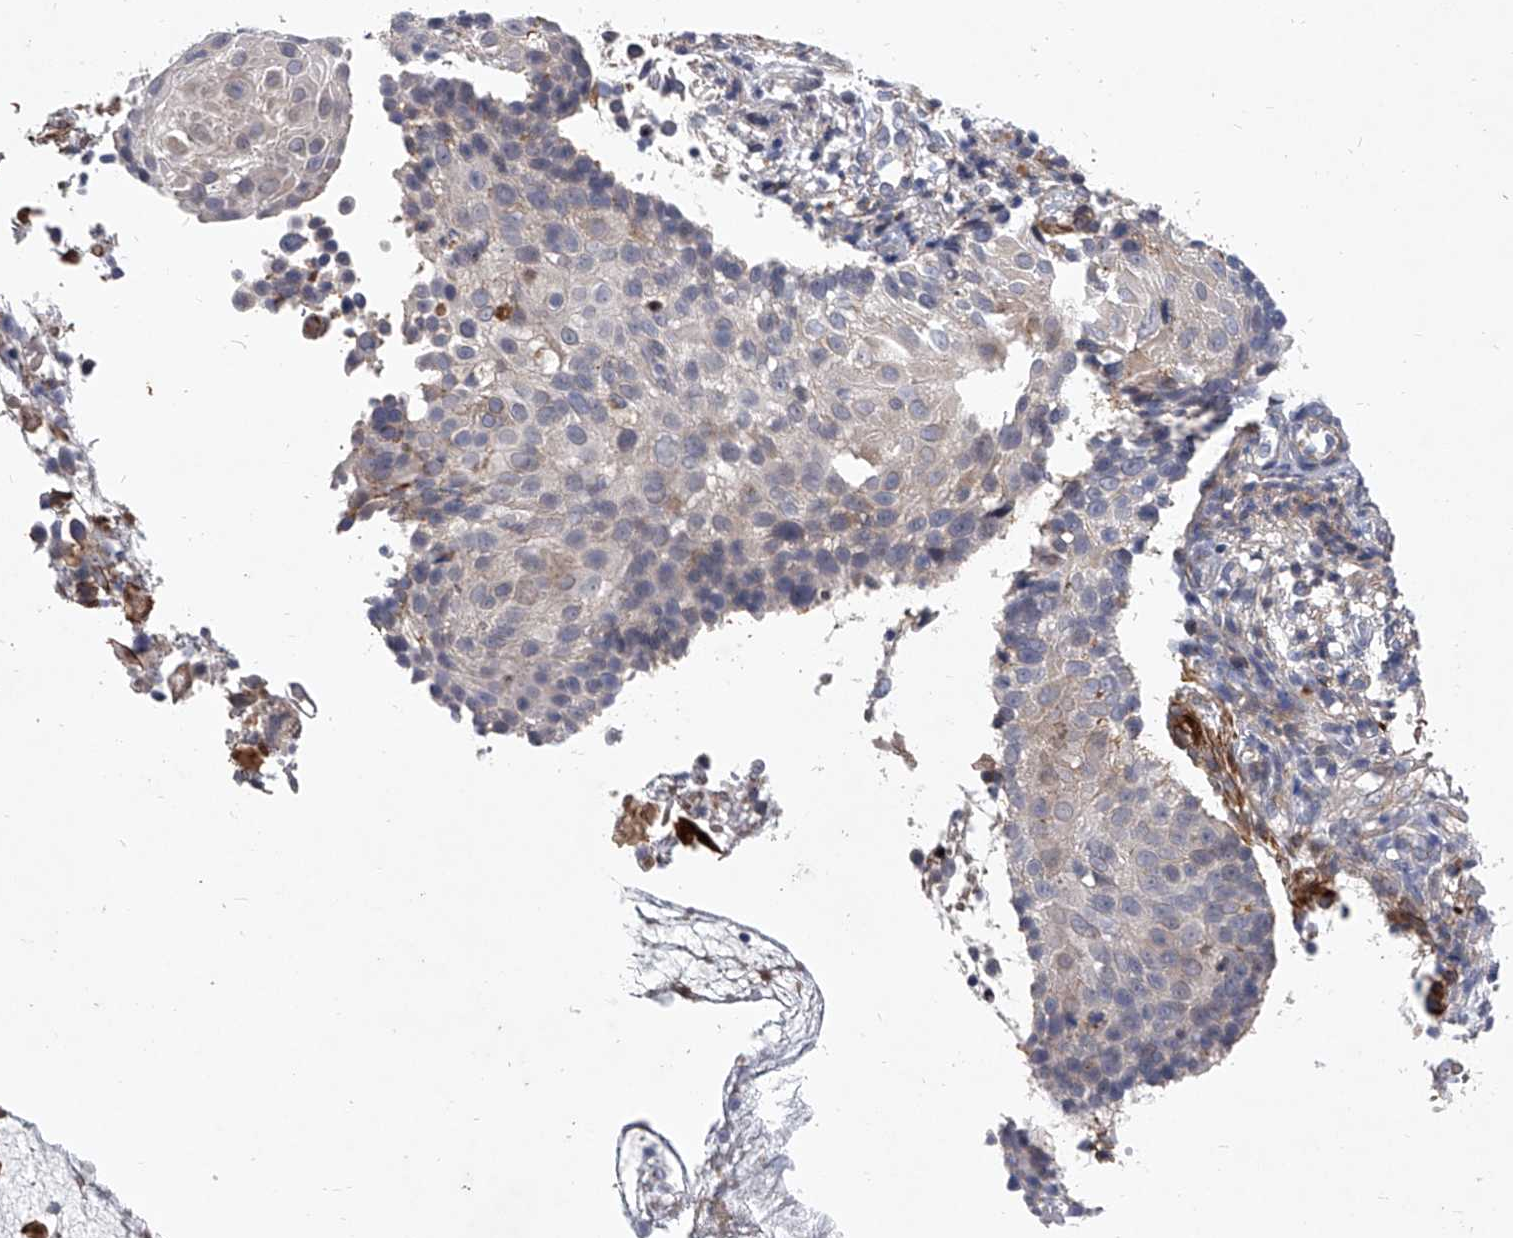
{"staining": {"intensity": "negative", "quantity": "none", "location": "none"}, "tissue": "cervical cancer", "cell_type": "Tumor cells", "image_type": "cancer", "snomed": [{"axis": "morphology", "description": "Squamous cell carcinoma, NOS"}, {"axis": "topography", "description": "Cervix"}], "caption": "Tumor cells show no significant positivity in cervical cancer (squamous cell carcinoma).", "gene": "MINDY4", "patient": {"sex": "female", "age": 74}}